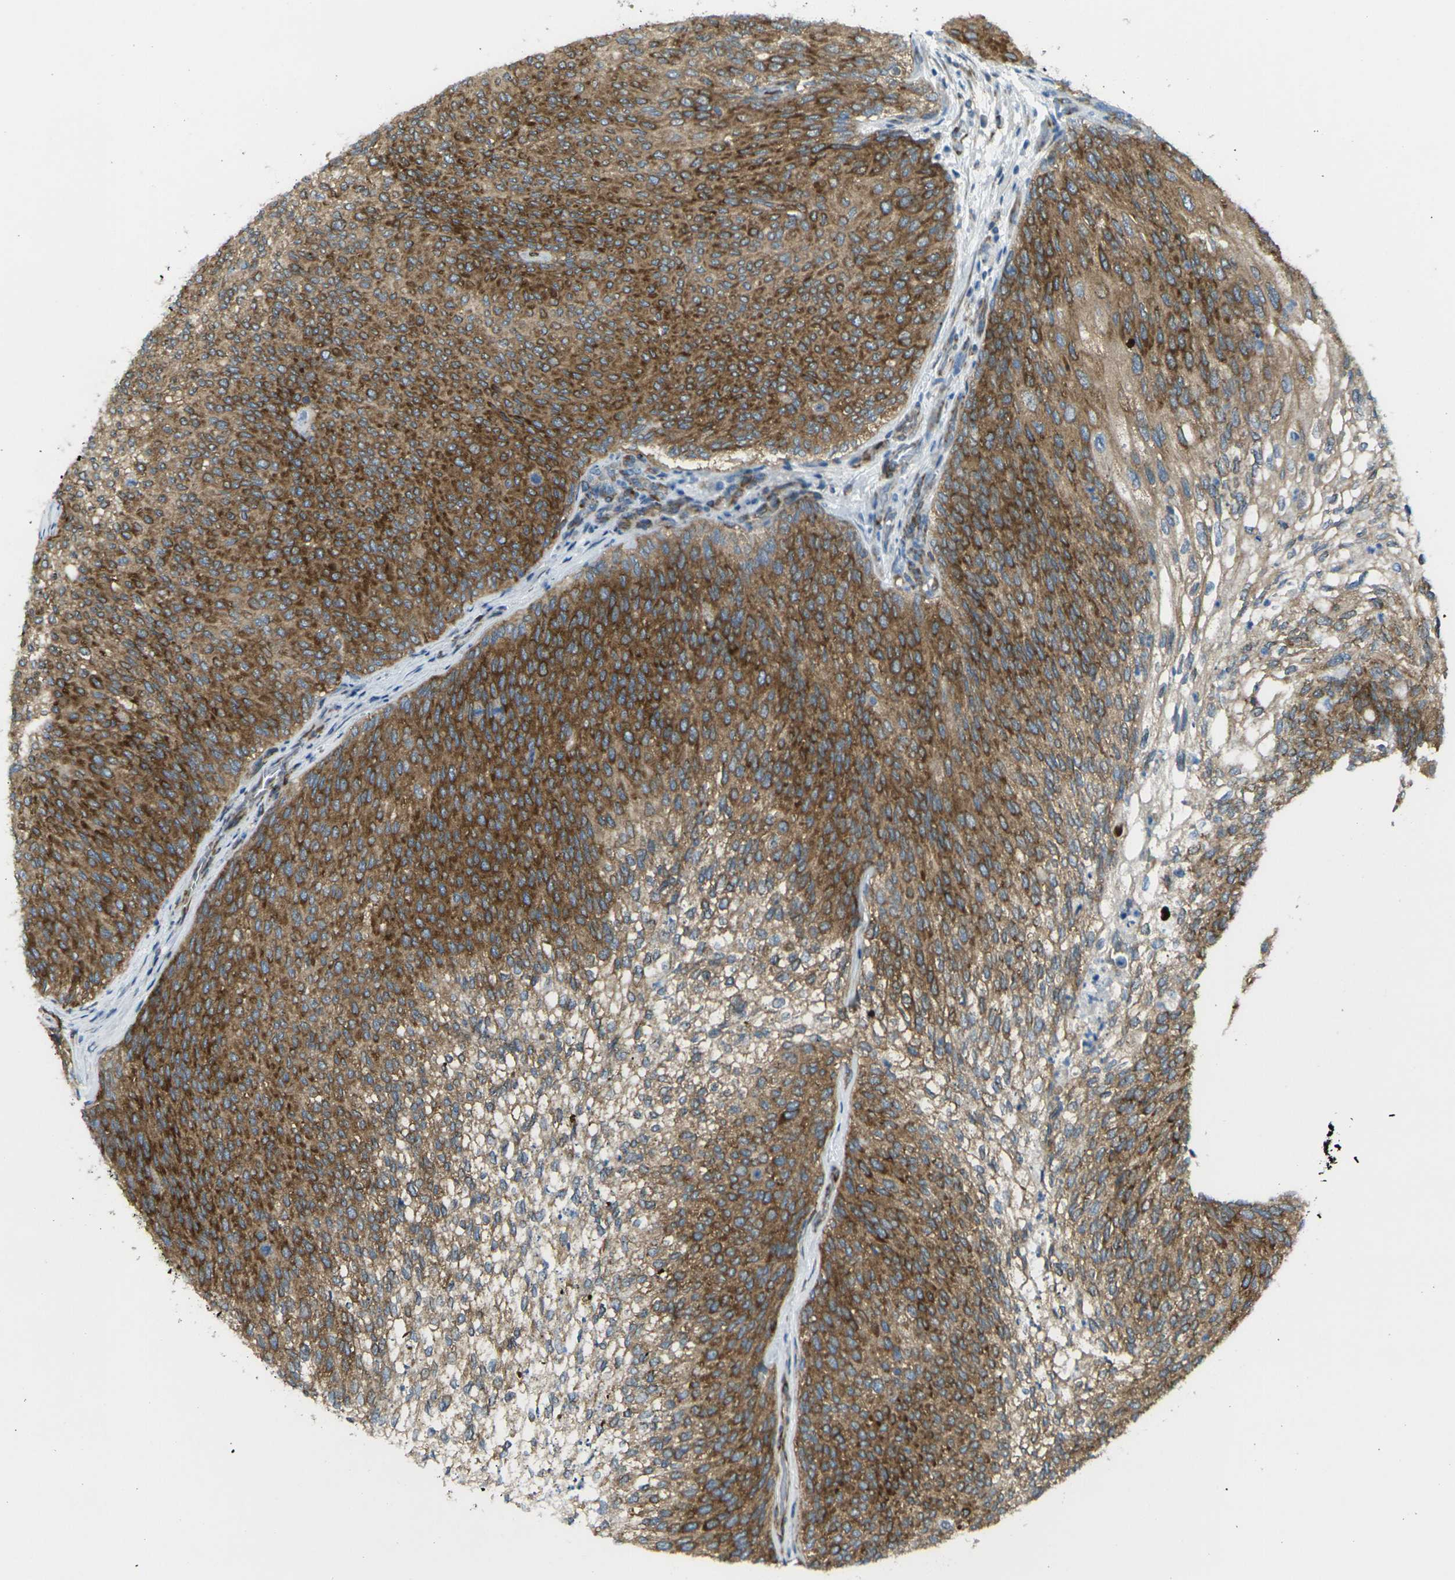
{"staining": {"intensity": "strong", "quantity": ">75%", "location": "cytoplasmic/membranous"}, "tissue": "urothelial cancer", "cell_type": "Tumor cells", "image_type": "cancer", "snomed": [{"axis": "morphology", "description": "Urothelial carcinoma, Low grade"}, {"axis": "topography", "description": "Urinary bladder"}], "caption": "Protein staining of low-grade urothelial carcinoma tissue reveals strong cytoplasmic/membranous staining in about >75% of tumor cells. (Stains: DAB (3,3'-diaminobenzidine) in brown, nuclei in blue, Microscopy: brightfield microscopy at high magnification).", "gene": "CELSR2", "patient": {"sex": "female", "age": 79}}